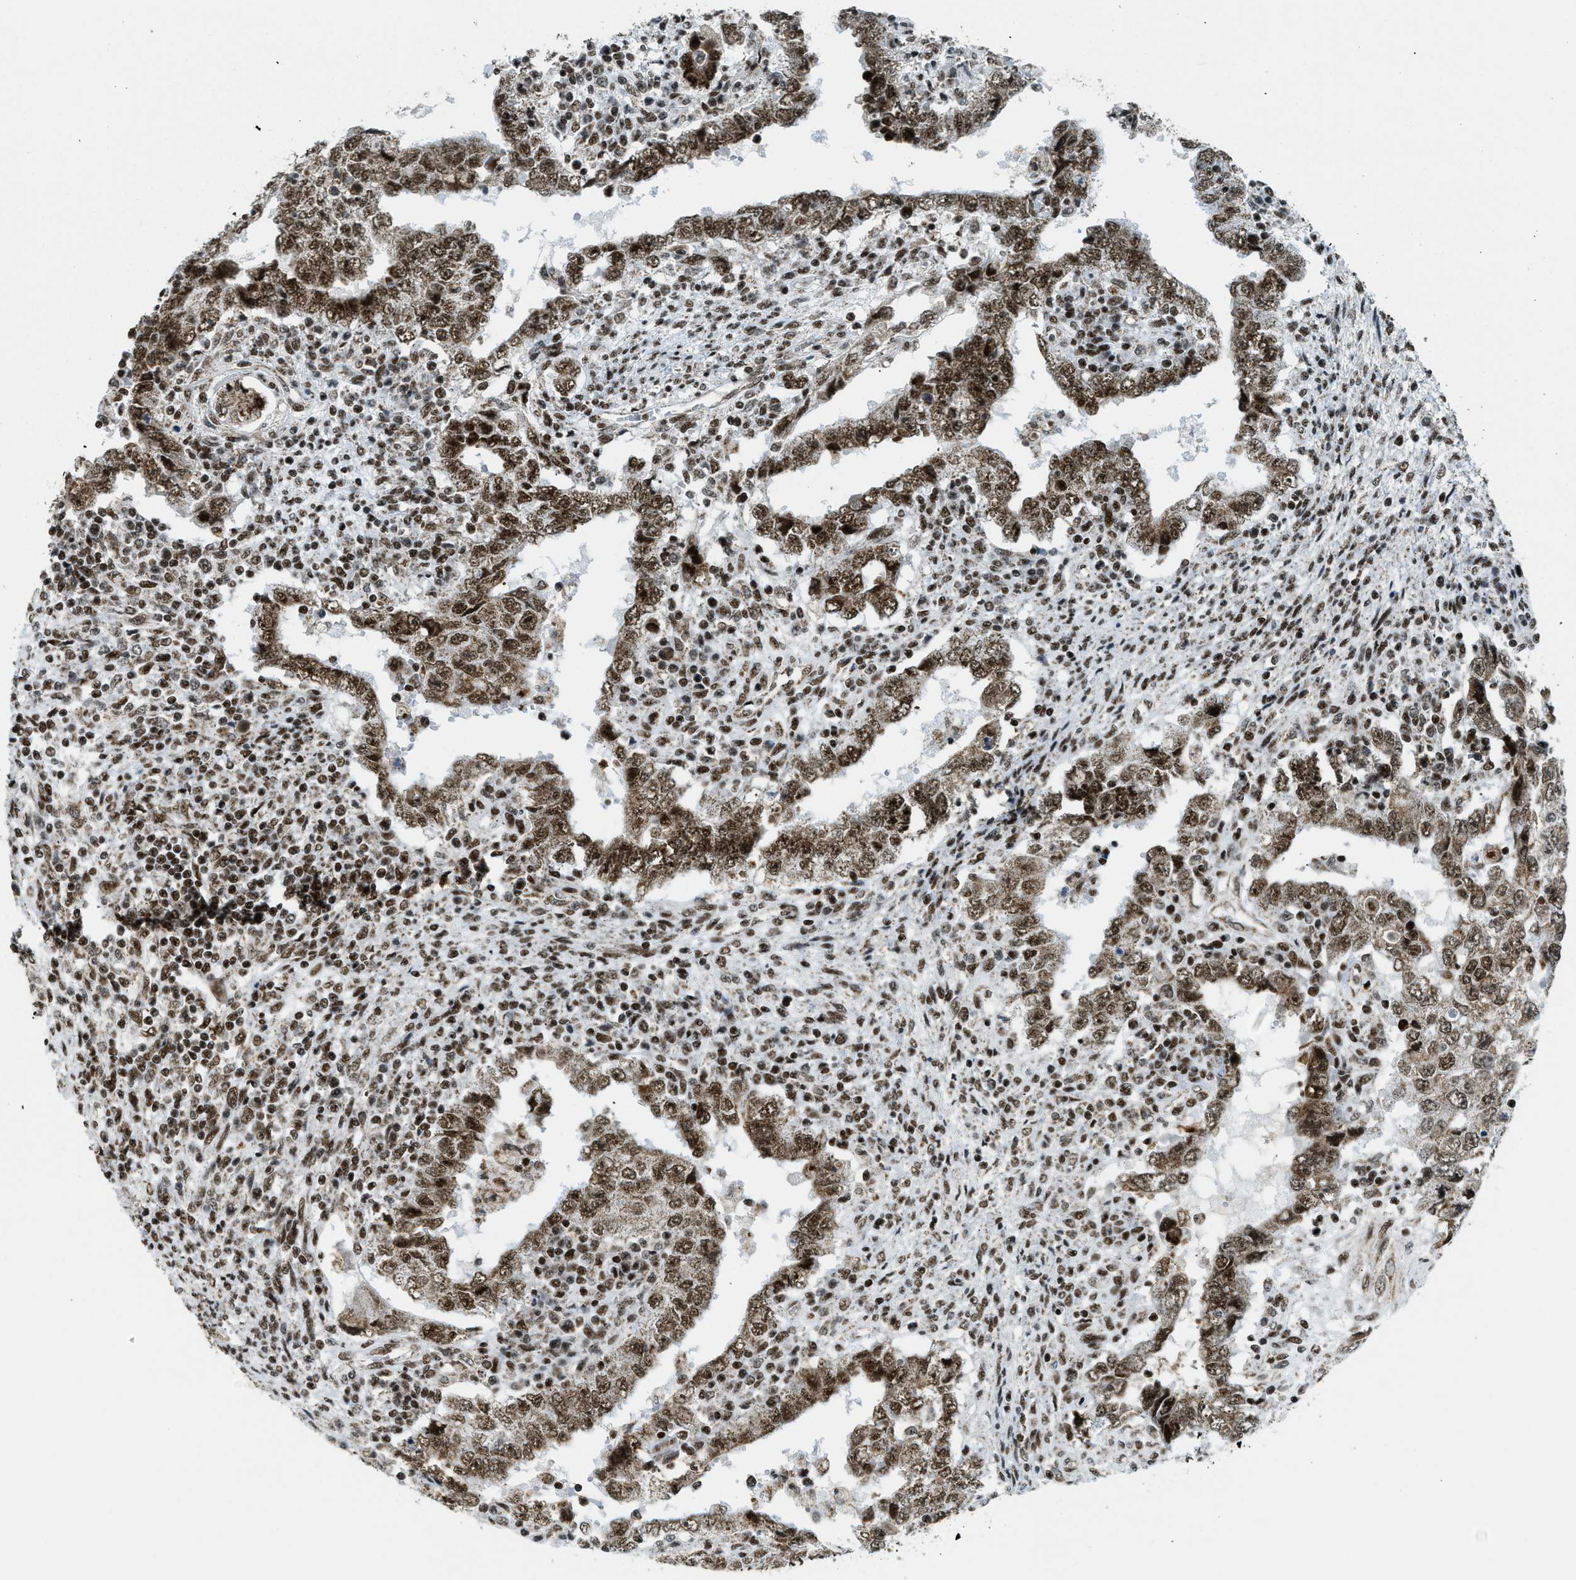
{"staining": {"intensity": "moderate", "quantity": ">75%", "location": "nuclear"}, "tissue": "testis cancer", "cell_type": "Tumor cells", "image_type": "cancer", "snomed": [{"axis": "morphology", "description": "Carcinoma, Embryonal, NOS"}, {"axis": "topography", "description": "Testis"}], "caption": "High-power microscopy captured an immunohistochemistry (IHC) image of testis cancer (embryonal carcinoma), revealing moderate nuclear positivity in about >75% of tumor cells. The protein of interest is stained brown, and the nuclei are stained in blue (DAB IHC with brightfield microscopy, high magnification).", "gene": "GABPB1", "patient": {"sex": "male", "age": 26}}